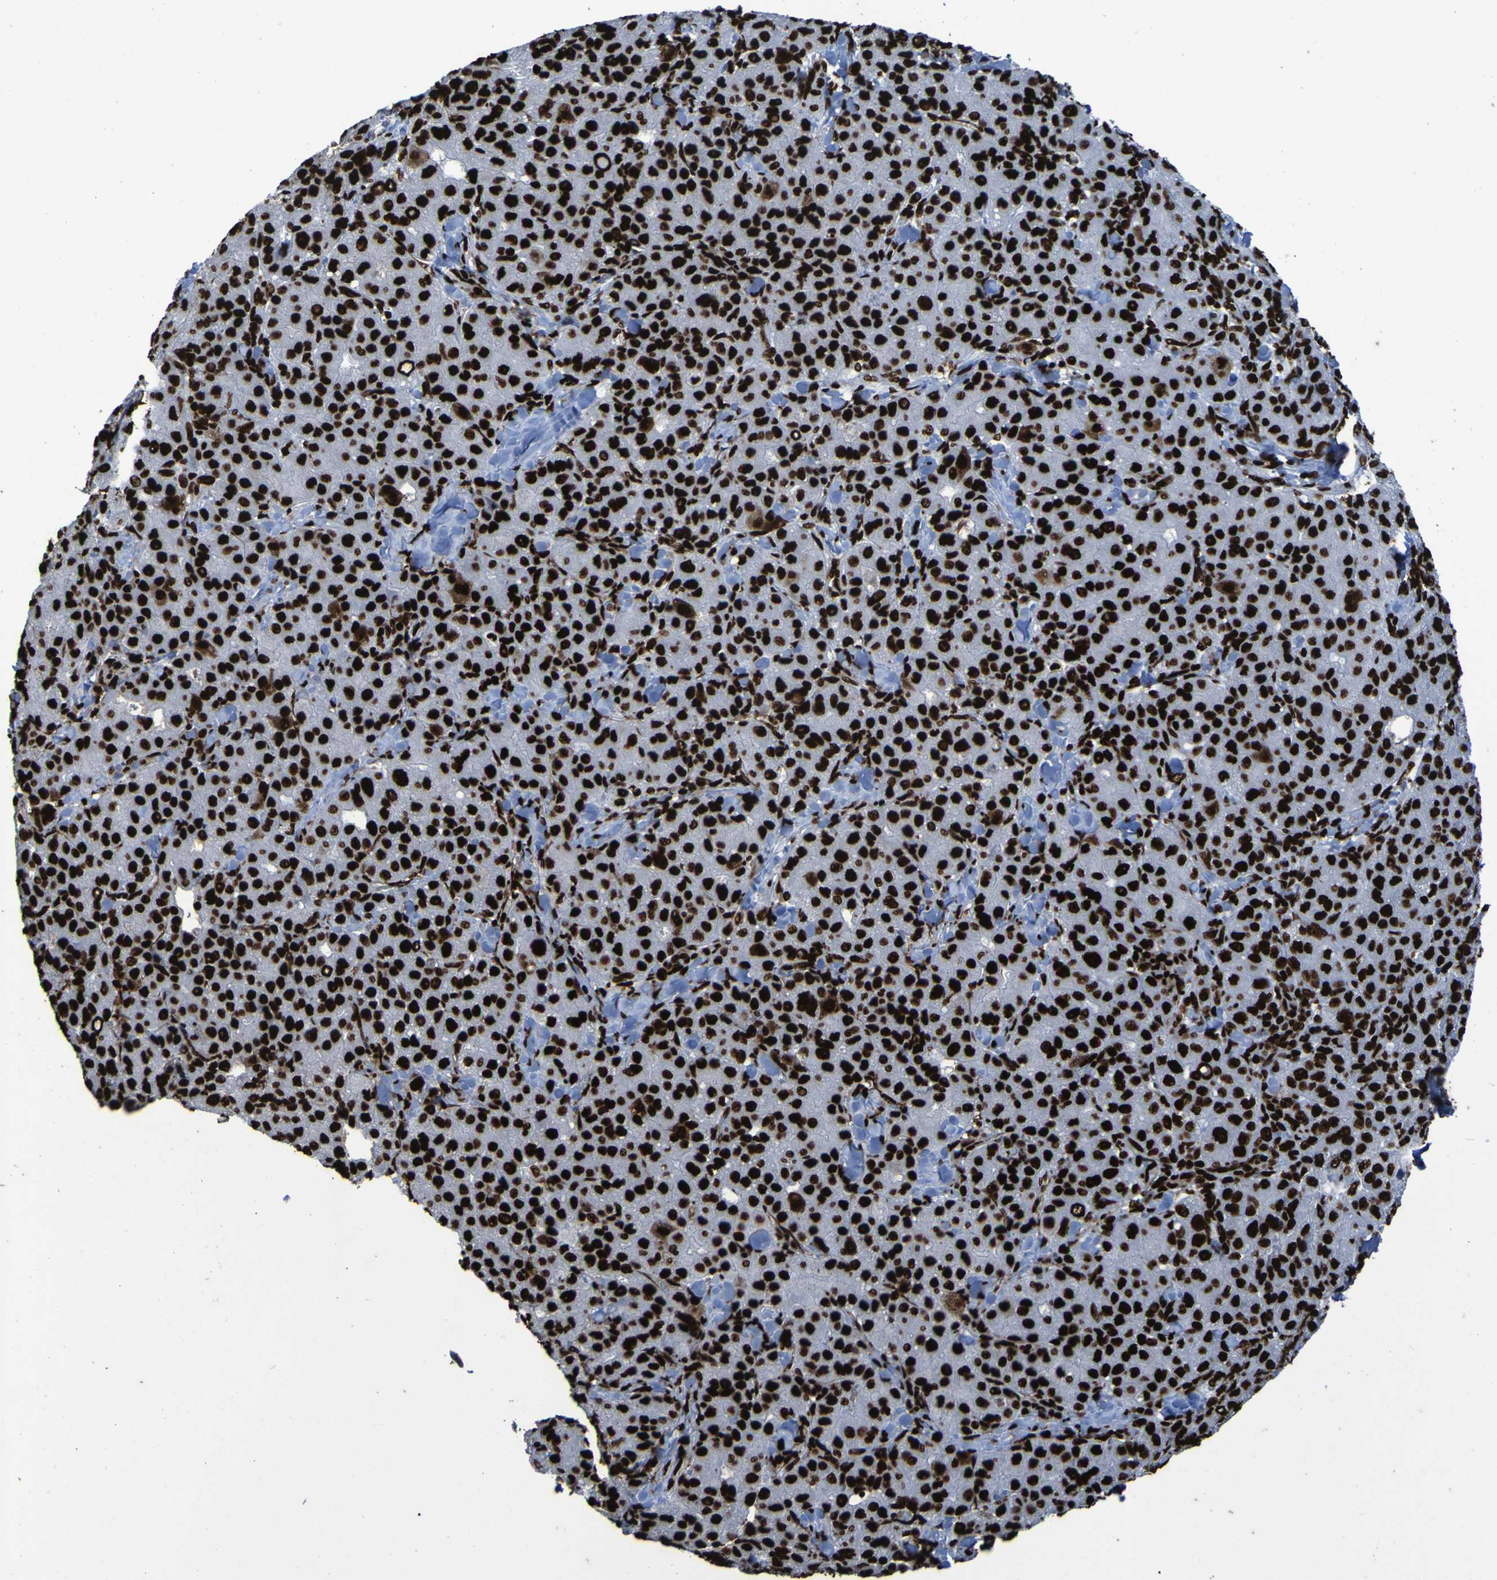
{"staining": {"intensity": "strong", "quantity": ">75%", "location": "nuclear"}, "tissue": "liver cancer", "cell_type": "Tumor cells", "image_type": "cancer", "snomed": [{"axis": "morphology", "description": "Carcinoma, Hepatocellular, NOS"}, {"axis": "topography", "description": "Liver"}], "caption": "Human hepatocellular carcinoma (liver) stained for a protein (brown) exhibits strong nuclear positive expression in approximately >75% of tumor cells.", "gene": "NPM1", "patient": {"sex": "male", "age": 65}}